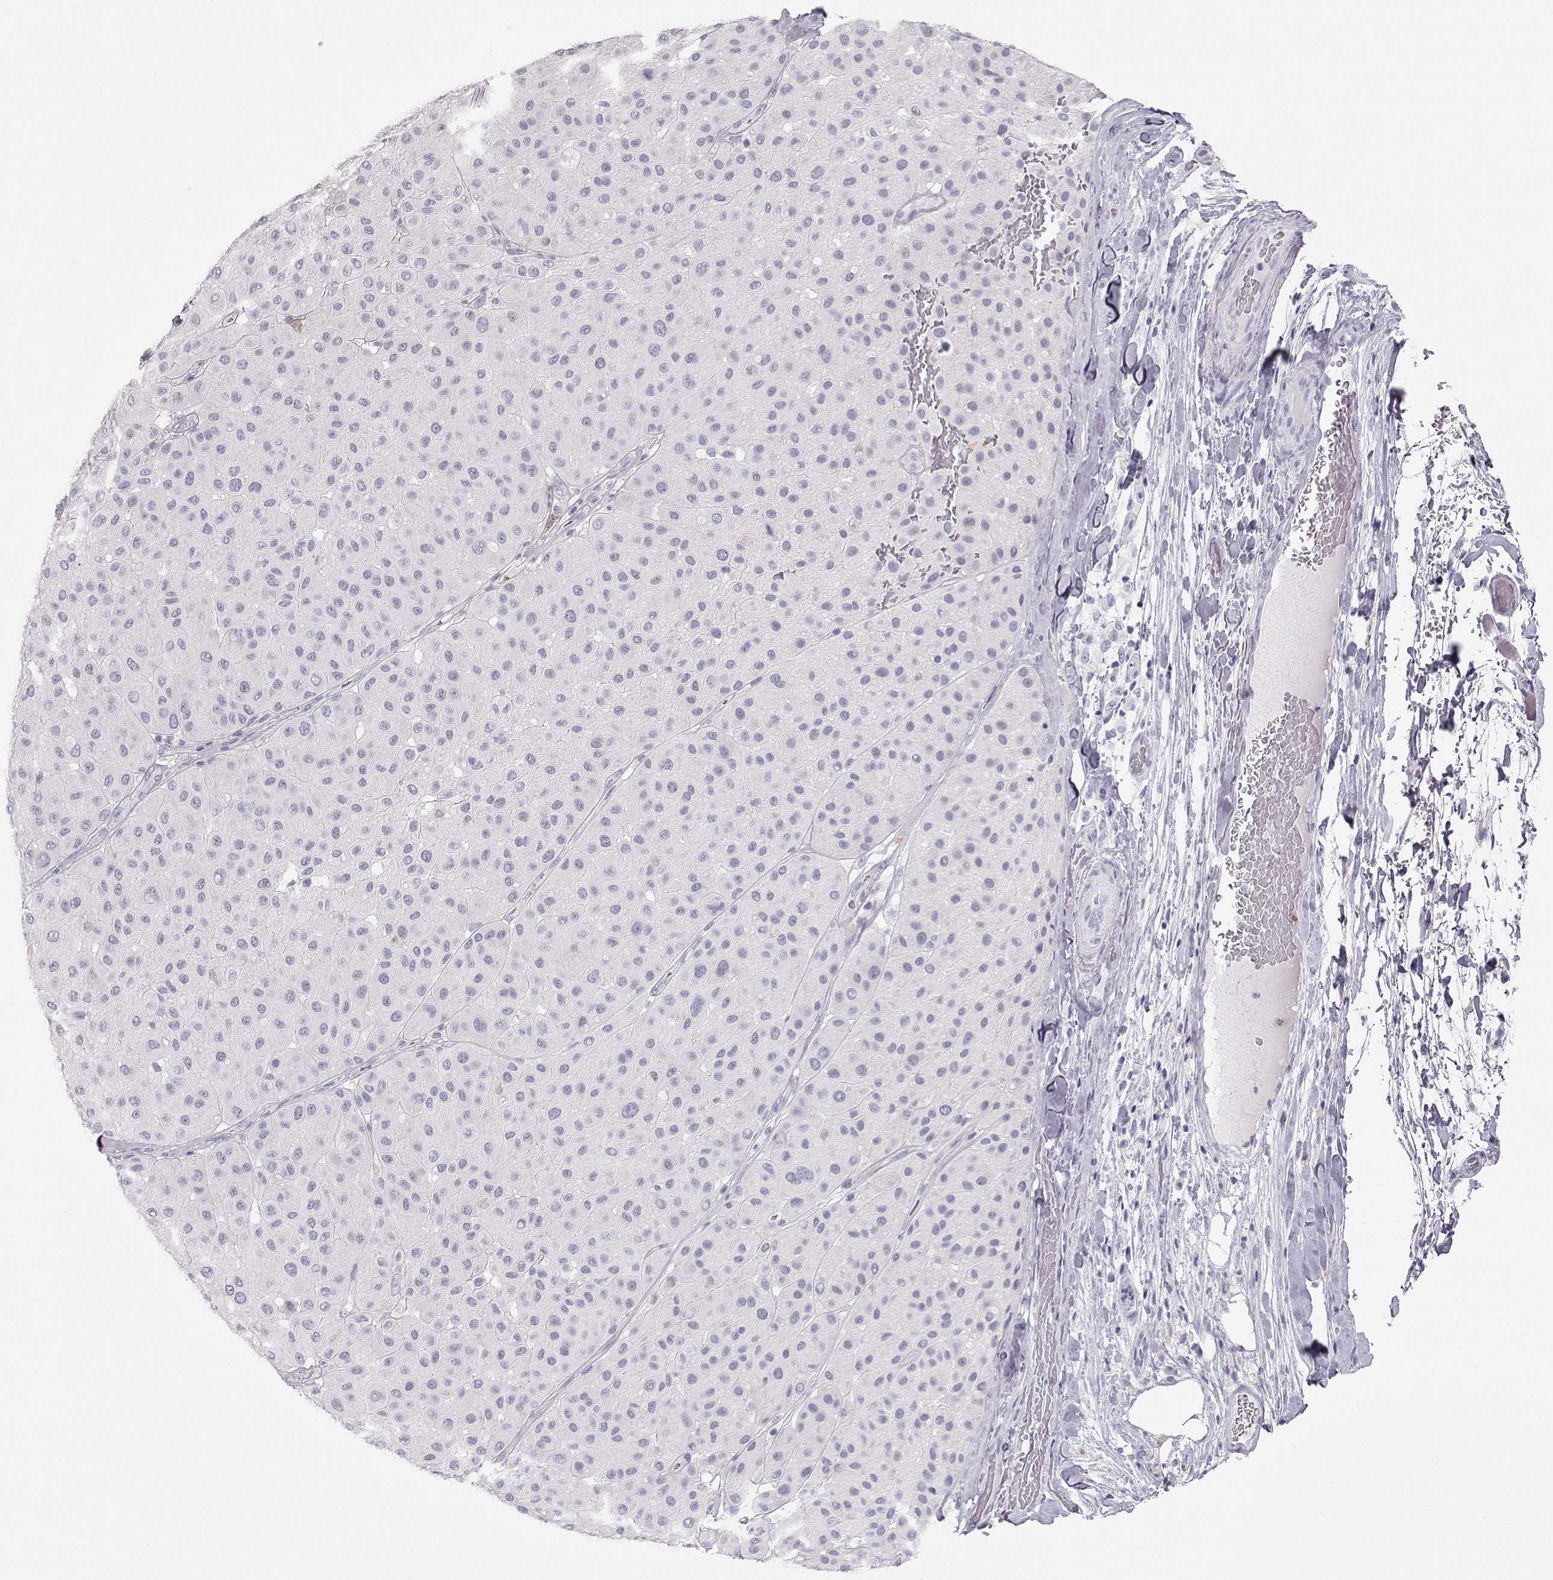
{"staining": {"intensity": "negative", "quantity": "none", "location": "none"}, "tissue": "melanoma", "cell_type": "Tumor cells", "image_type": "cancer", "snomed": [{"axis": "morphology", "description": "Malignant melanoma, Metastatic site"}, {"axis": "topography", "description": "Smooth muscle"}], "caption": "Immunohistochemistry (IHC) of melanoma reveals no expression in tumor cells.", "gene": "MIP", "patient": {"sex": "male", "age": 41}}